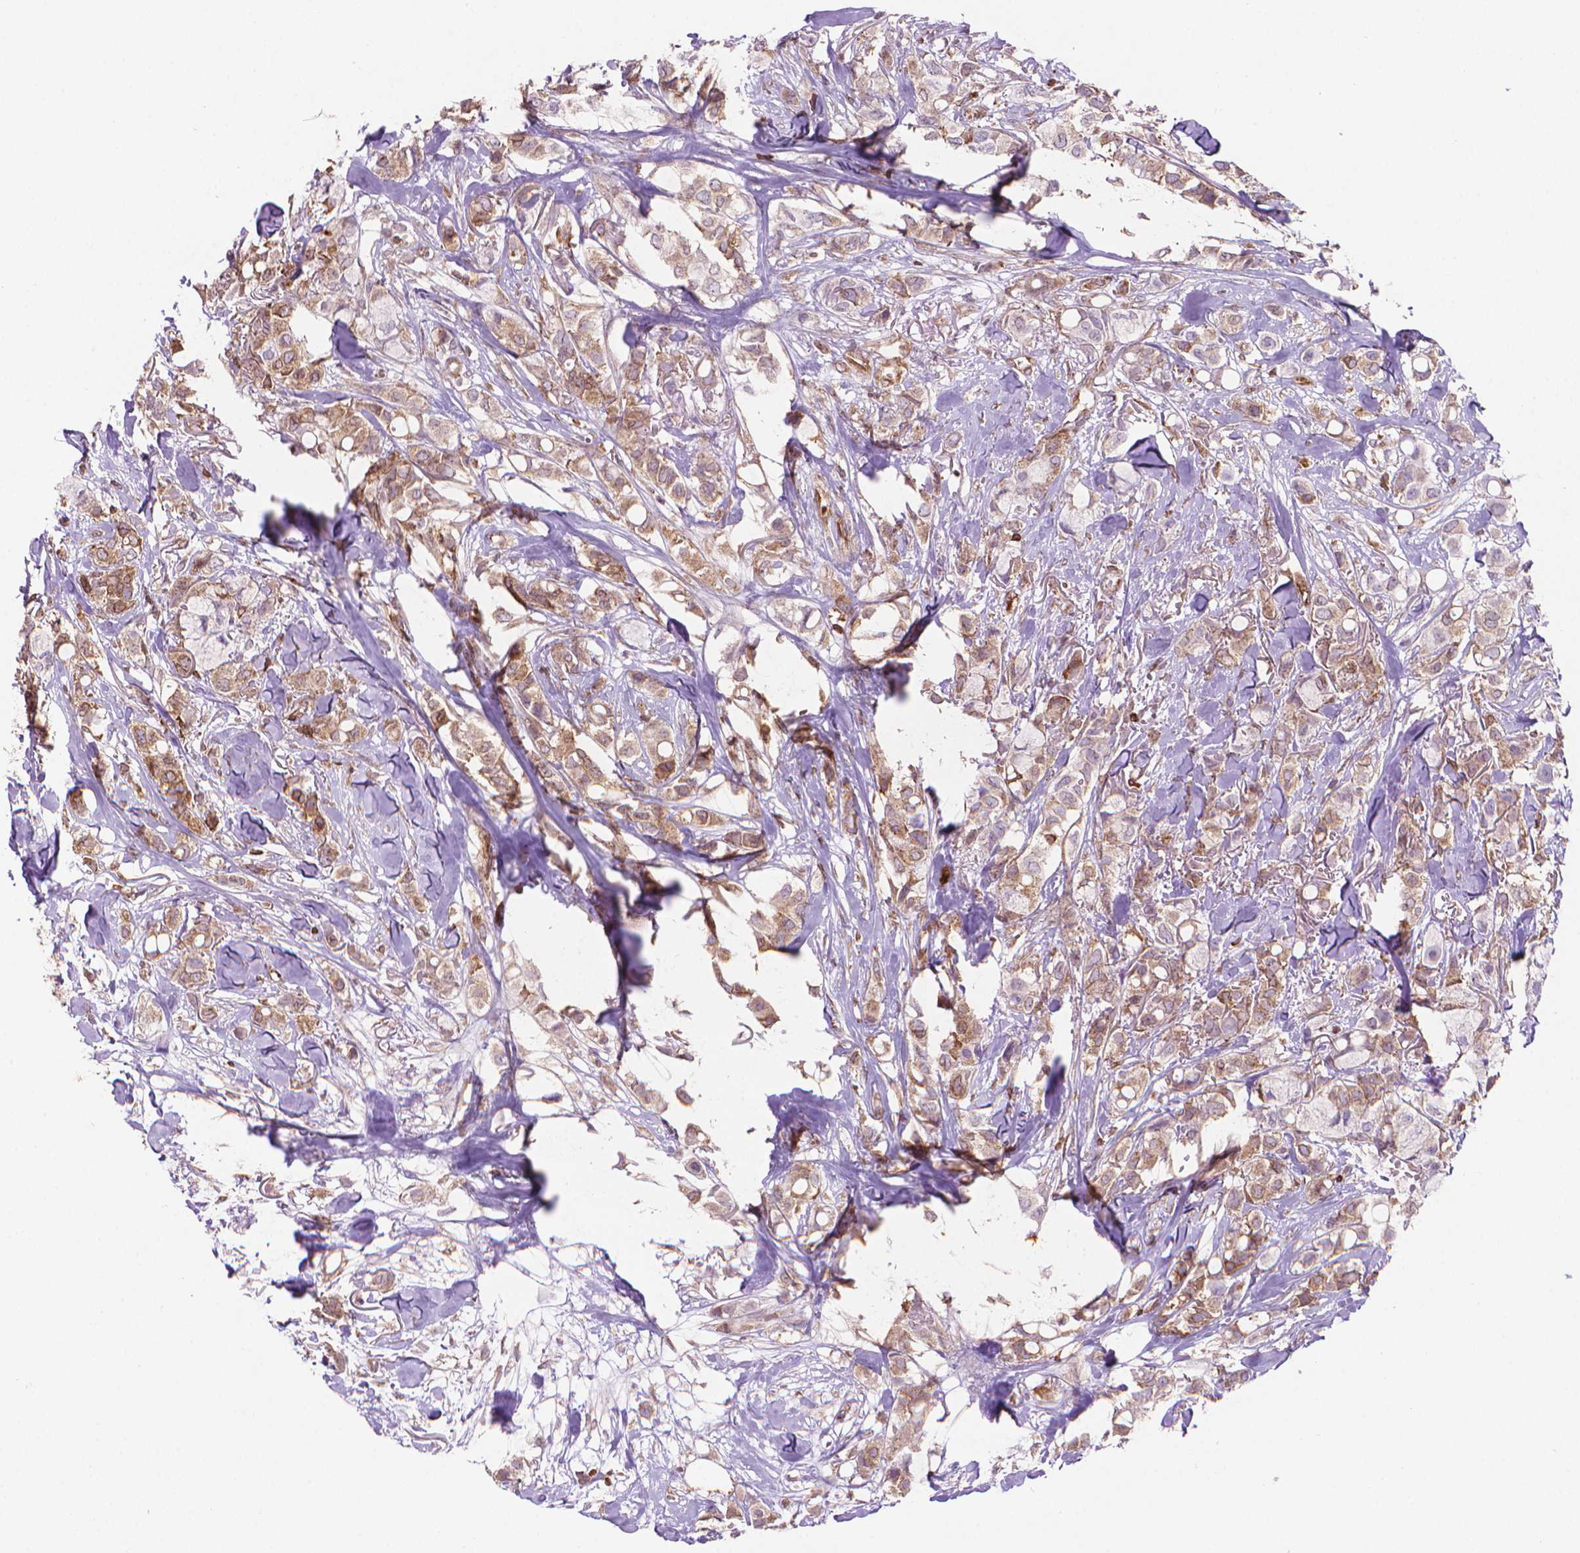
{"staining": {"intensity": "moderate", "quantity": ">75%", "location": "cytoplasmic/membranous"}, "tissue": "breast cancer", "cell_type": "Tumor cells", "image_type": "cancer", "snomed": [{"axis": "morphology", "description": "Duct carcinoma"}, {"axis": "topography", "description": "Breast"}], "caption": "Immunohistochemical staining of human breast cancer displays moderate cytoplasmic/membranous protein staining in about >75% of tumor cells.", "gene": "BCL2", "patient": {"sex": "female", "age": 85}}